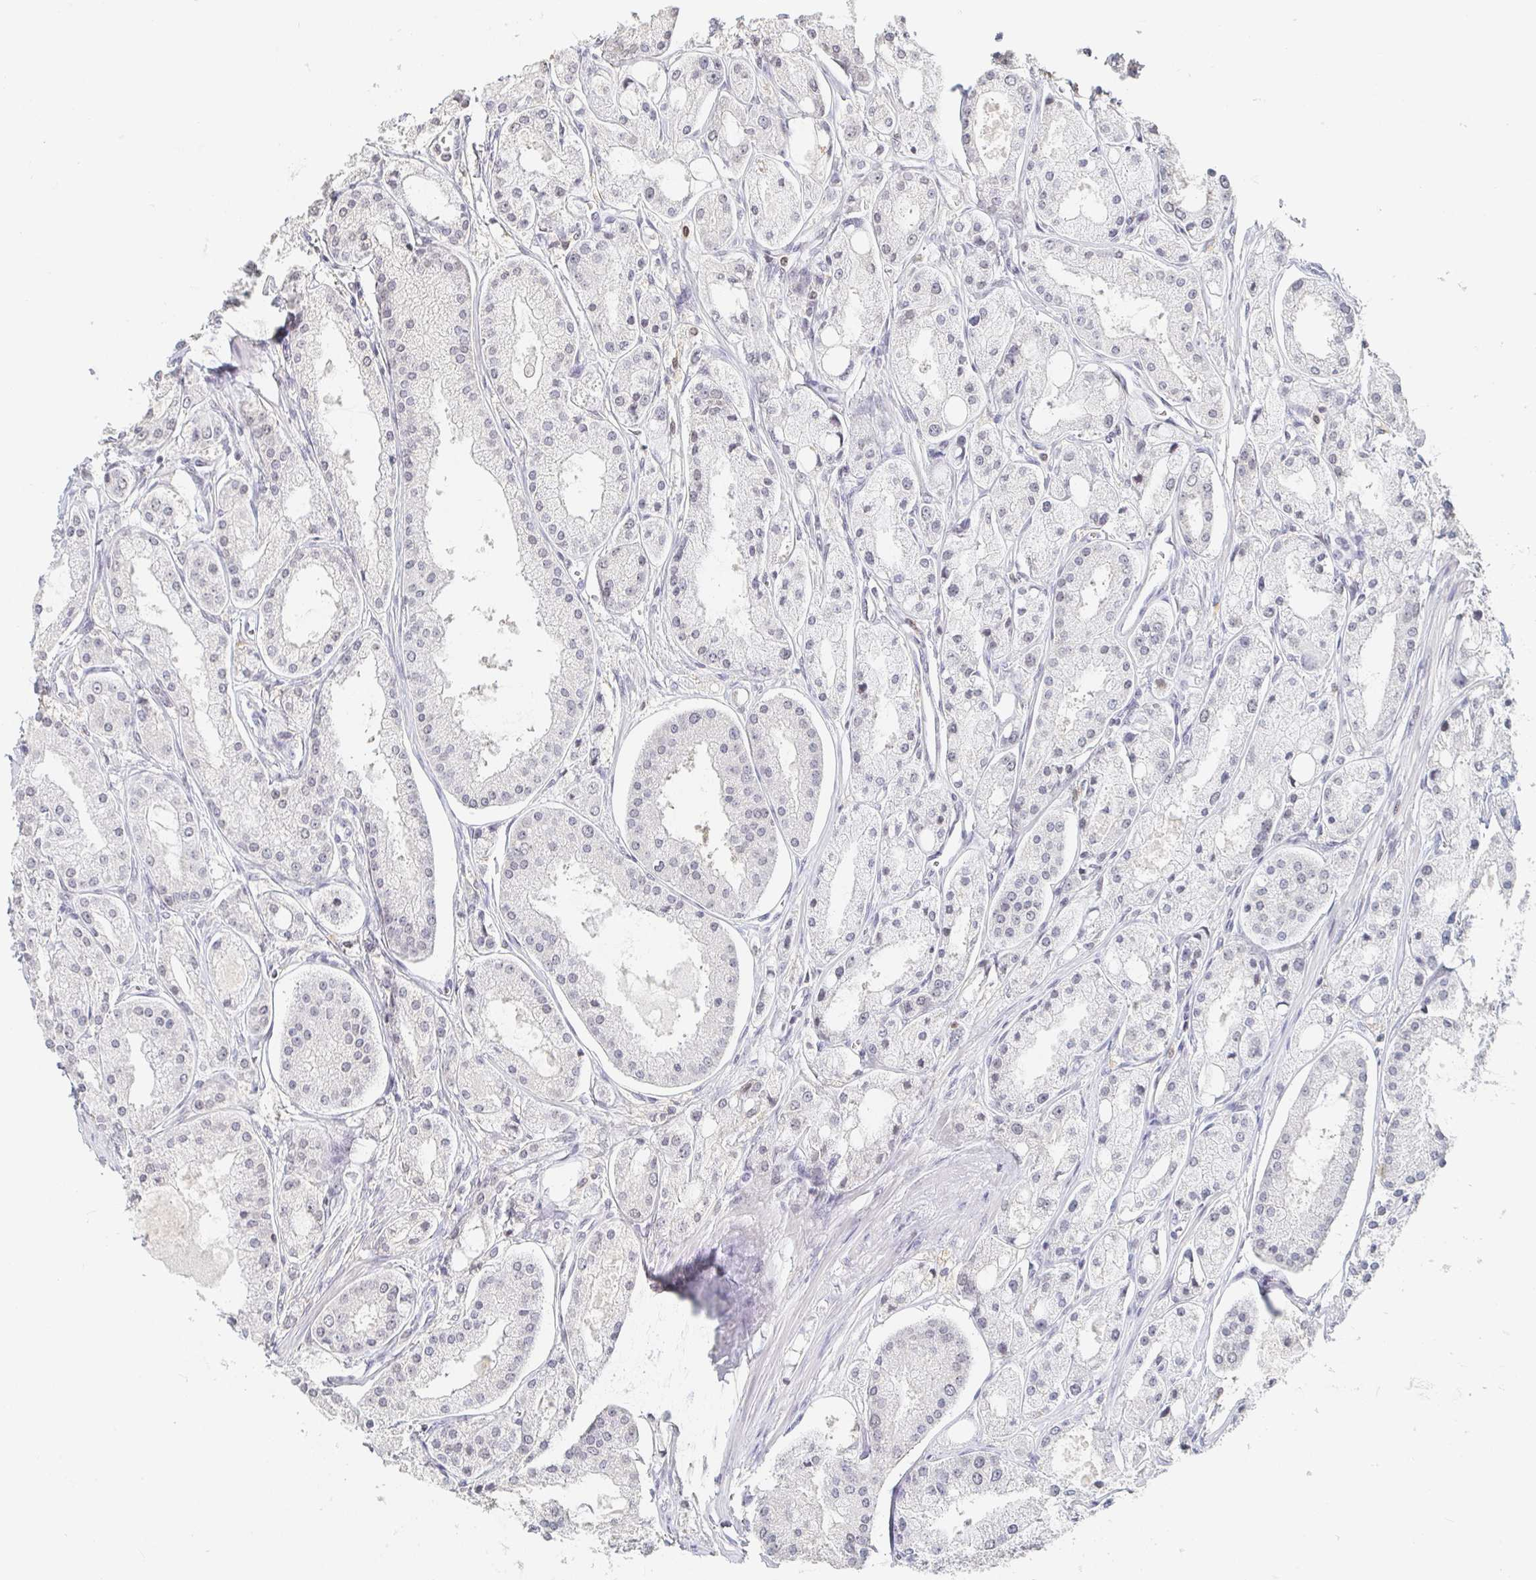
{"staining": {"intensity": "negative", "quantity": "none", "location": "none"}, "tissue": "prostate cancer", "cell_type": "Tumor cells", "image_type": "cancer", "snomed": [{"axis": "morphology", "description": "Adenocarcinoma, High grade"}, {"axis": "topography", "description": "Prostate"}], "caption": "This is a photomicrograph of immunohistochemistry staining of prostate high-grade adenocarcinoma, which shows no staining in tumor cells.", "gene": "NME9", "patient": {"sex": "male", "age": 66}}